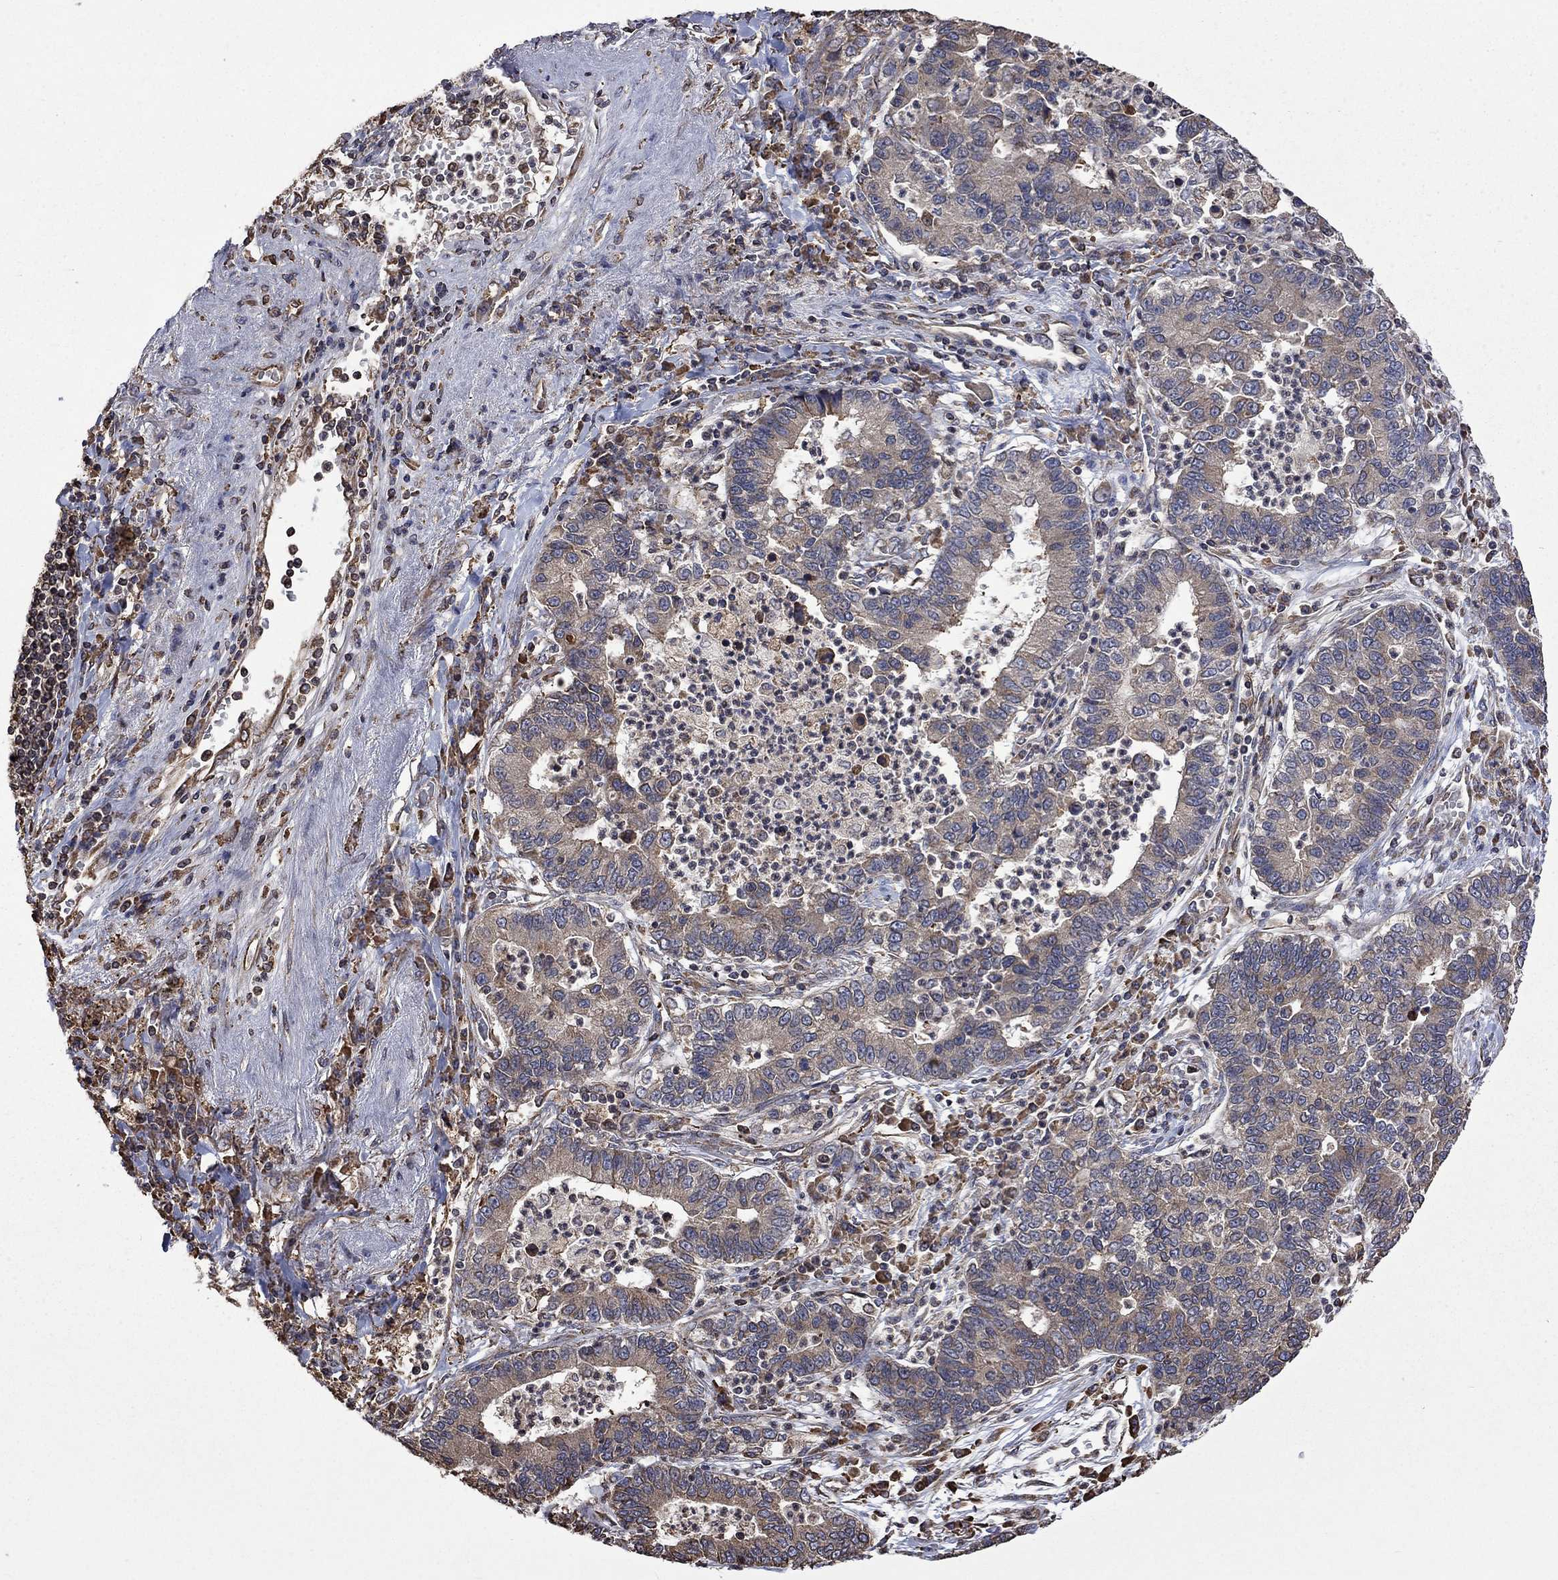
{"staining": {"intensity": "weak", "quantity": "25%-75%", "location": "cytoplasmic/membranous"}, "tissue": "lung cancer", "cell_type": "Tumor cells", "image_type": "cancer", "snomed": [{"axis": "morphology", "description": "Adenocarcinoma, NOS"}, {"axis": "topography", "description": "Lung"}], "caption": "Protein expression analysis of lung cancer (adenocarcinoma) demonstrates weak cytoplasmic/membranous positivity in about 25%-75% of tumor cells. (Stains: DAB (3,3'-diaminobenzidine) in brown, nuclei in blue, Microscopy: brightfield microscopy at high magnification).", "gene": "ESRRA", "patient": {"sex": "female", "age": 57}}